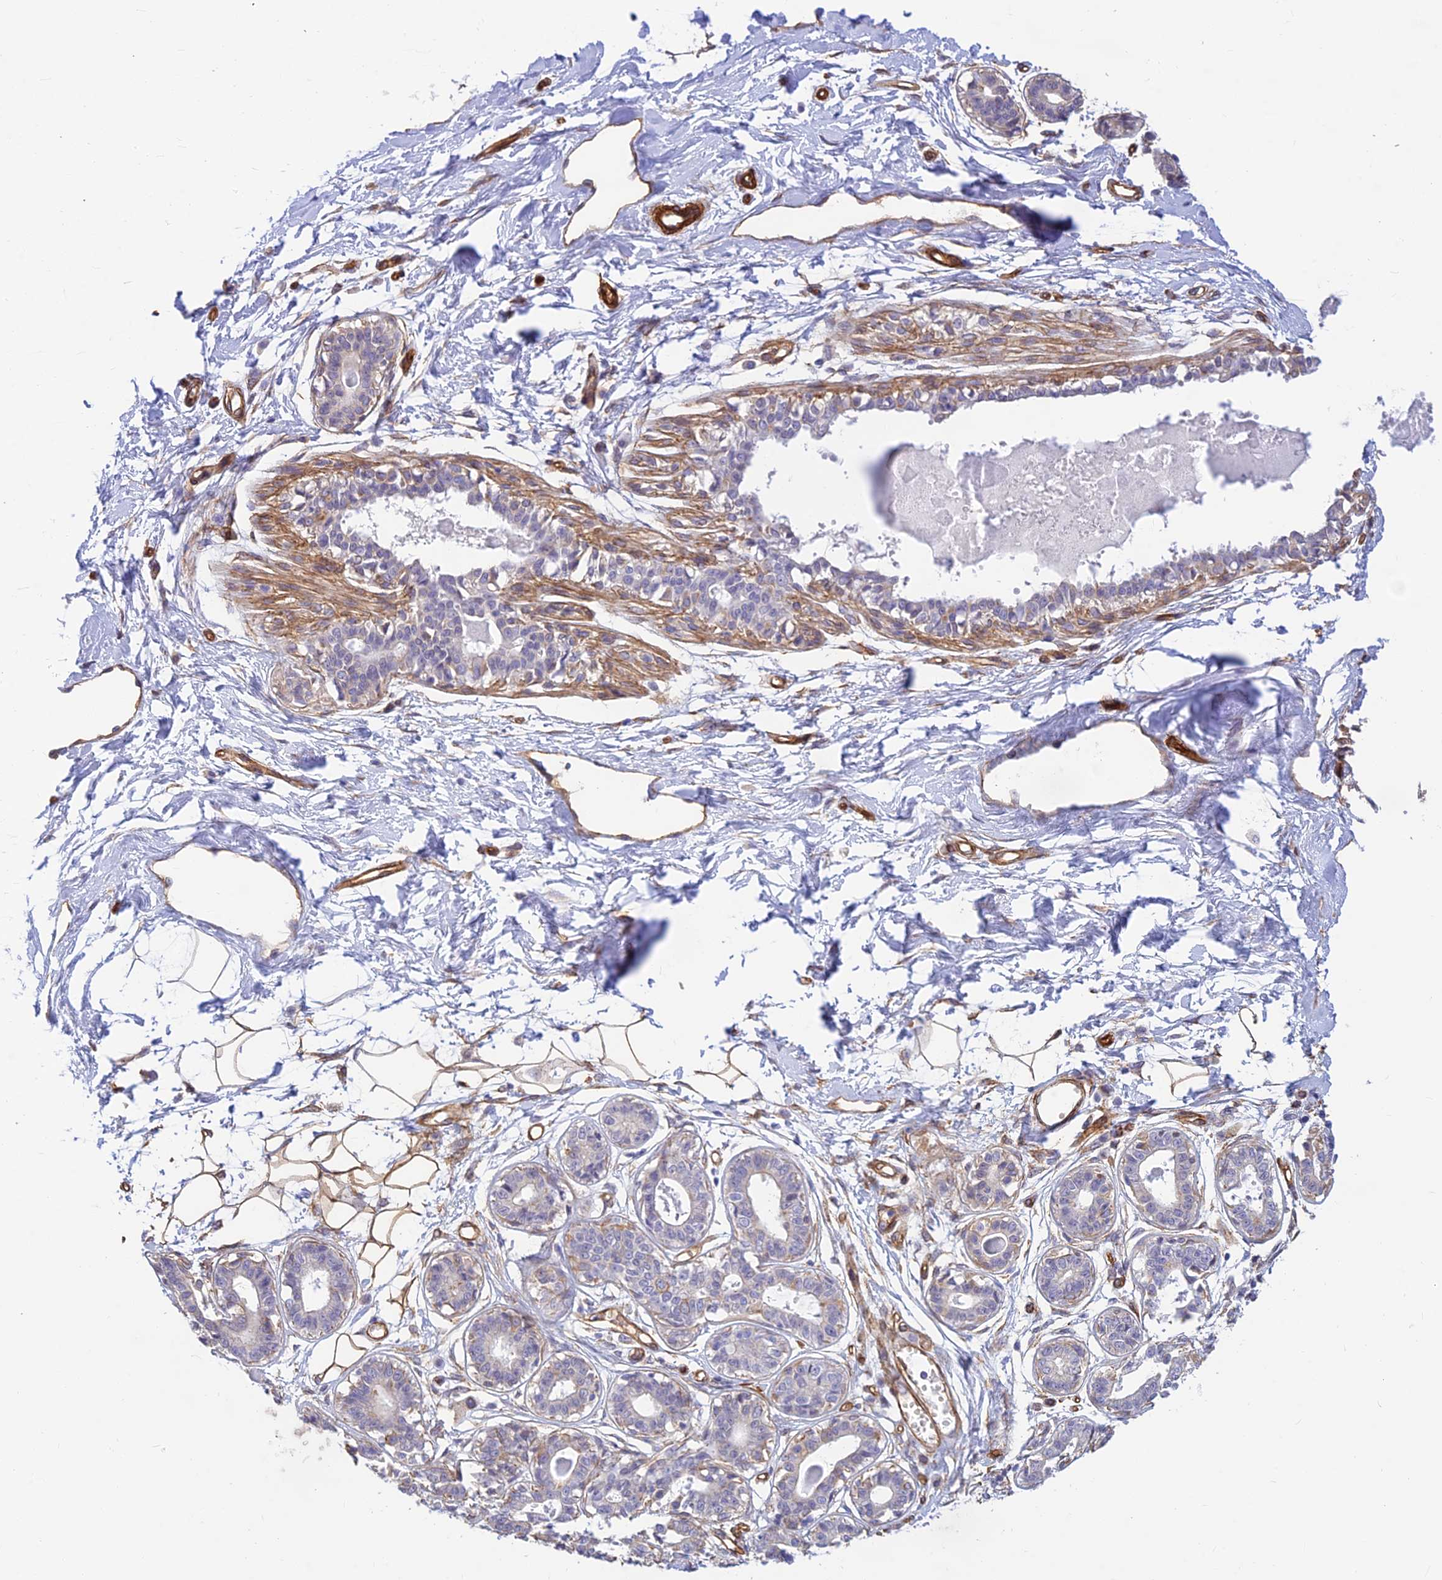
{"staining": {"intensity": "moderate", "quantity": "25%-75%", "location": "cytoplasmic/membranous"}, "tissue": "breast", "cell_type": "Adipocytes", "image_type": "normal", "snomed": [{"axis": "morphology", "description": "Normal tissue, NOS"}, {"axis": "topography", "description": "Breast"}], "caption": "Approximately 25%-75% of adipocytes in unremarkable breast exhibit moderate cytoplasmic/membranous protein expression as visualized by brown immunohistochemical staining.", "gene": "ALDH1L2", "patient": {"sex": "female", "age": 45}}